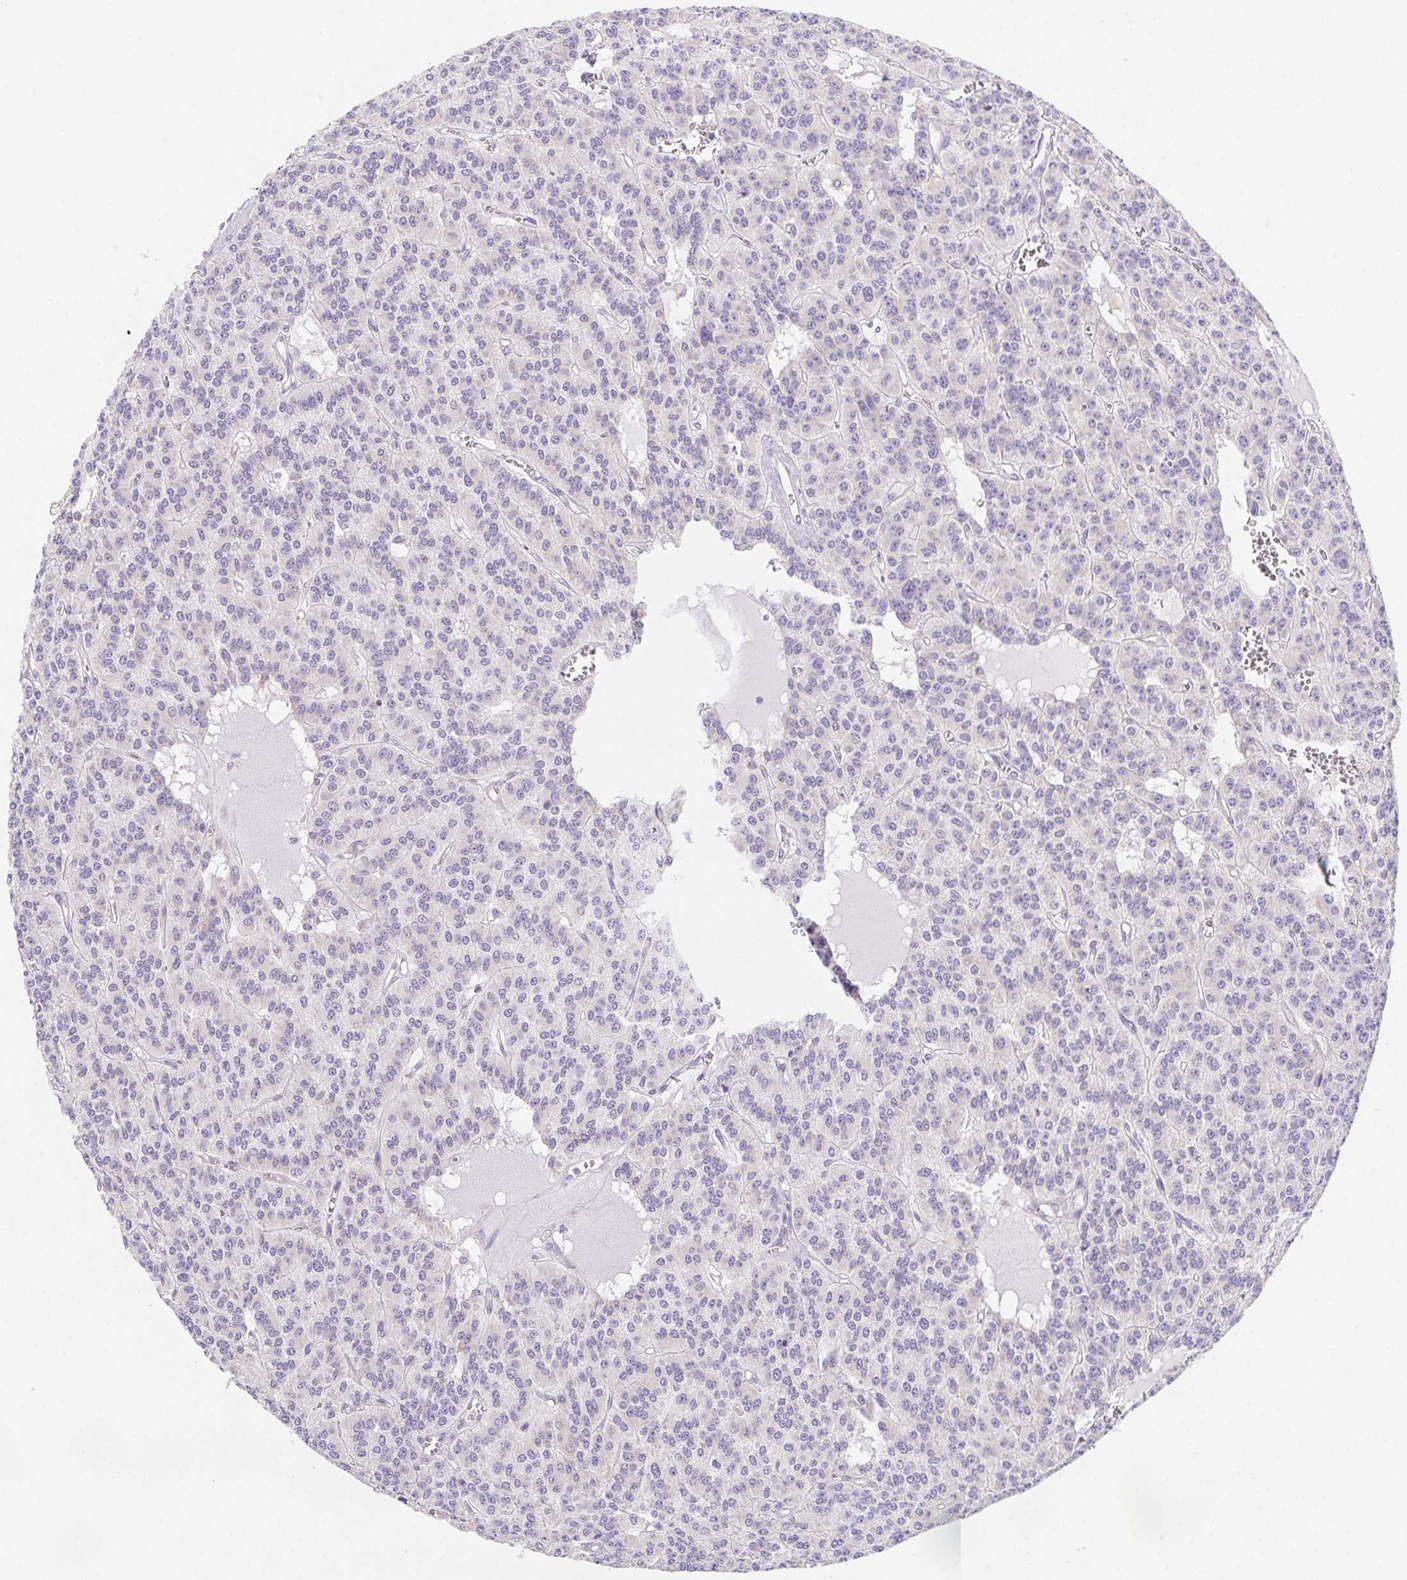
{"staining": {"intensity": "weak", "quantity": "<25%", "location": "cytoplasmic/membranous"}, "tissue": "carcinoid", "cell_type": "Tumor cells", "image_type": "cancer", "snomed": [{"axis": "morphology", "description": "Carcinoid, malignant, NOS"}, {"axis": "topography", "description": "Lung"}], "caption": "There is no significant positivity in tumor cells of carcinoid.", "gene": "ADAM8", "patient": {"sex": "female", "age": 71}}